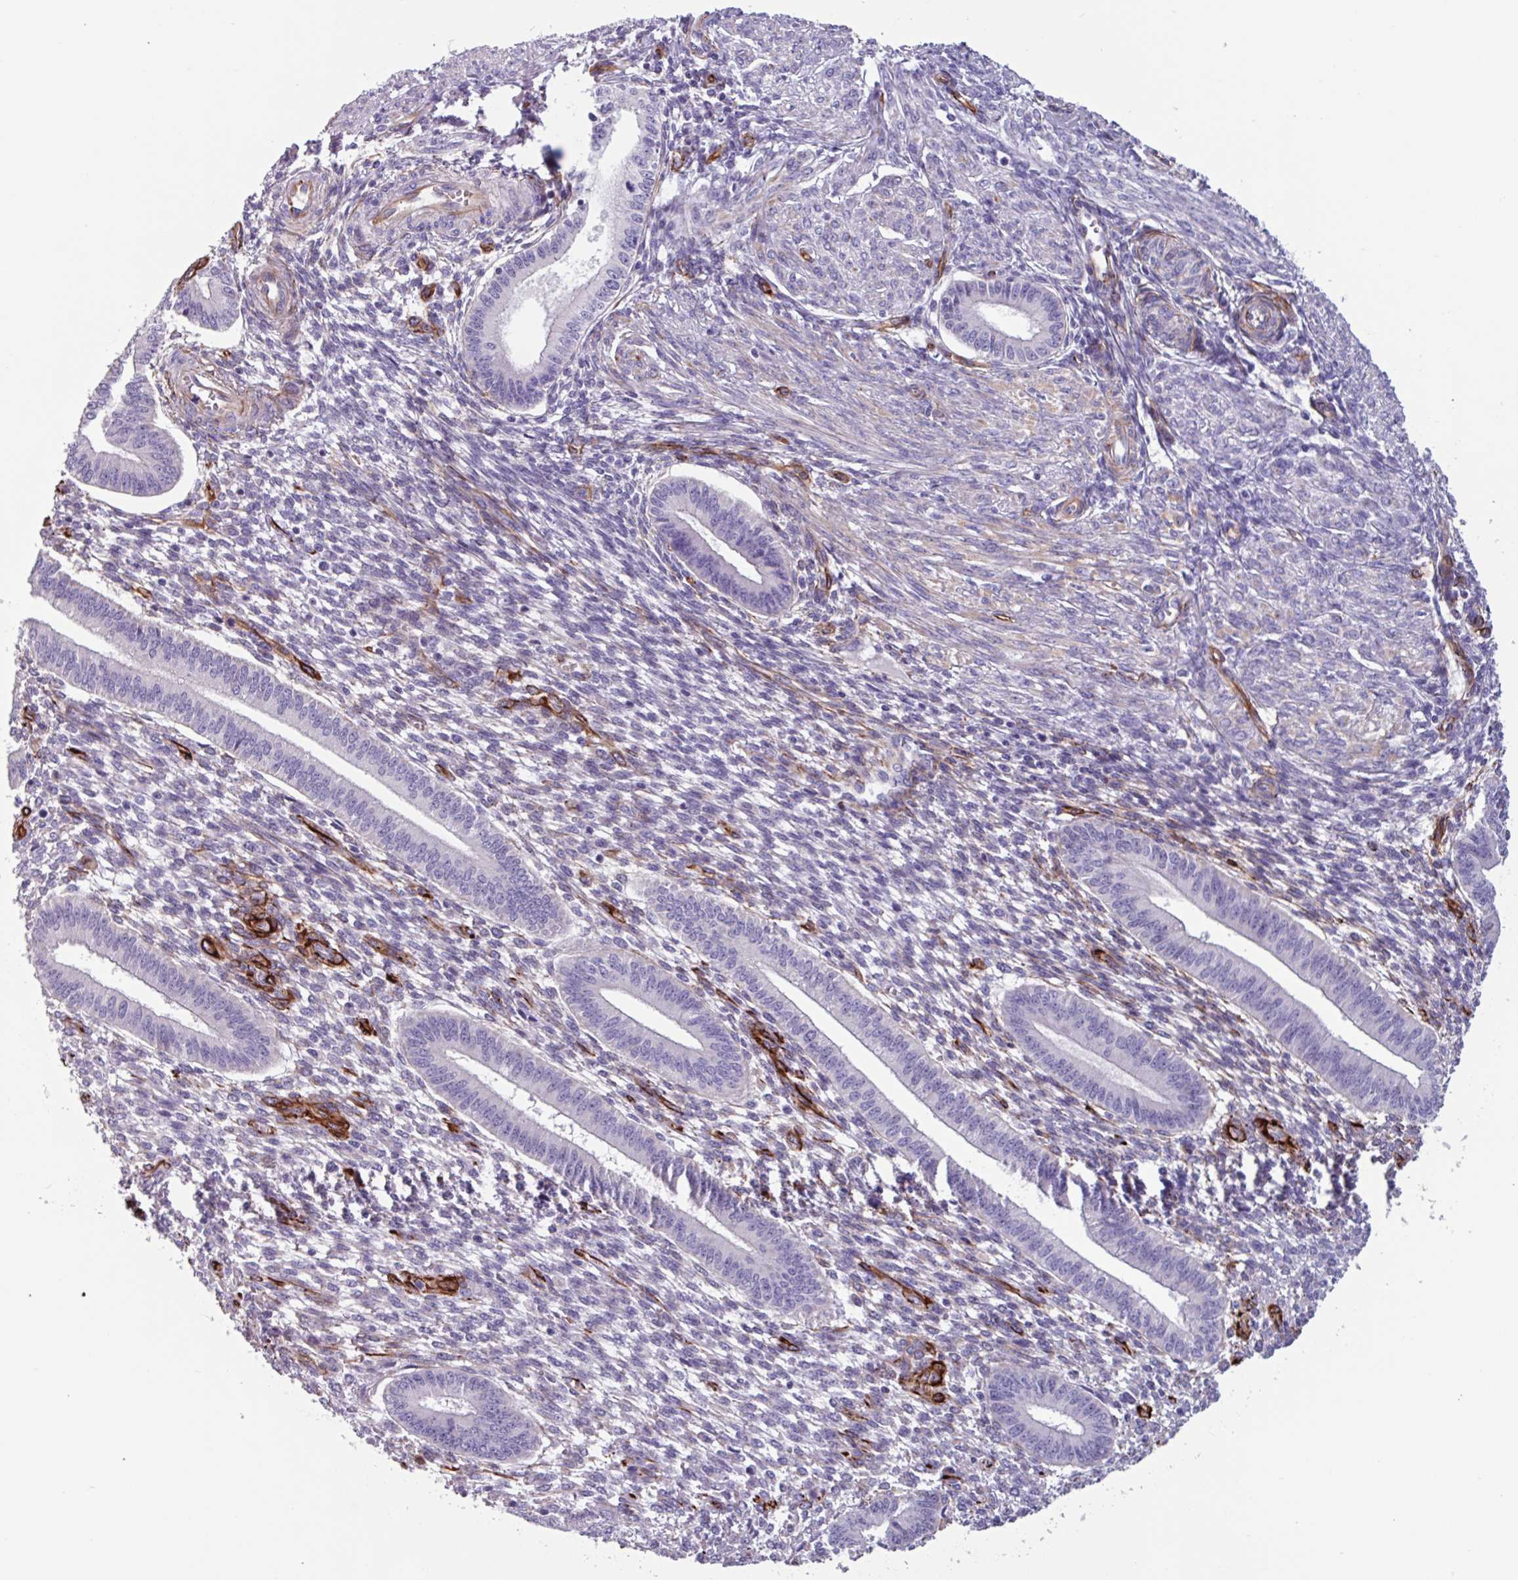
{"staining": {"intensity": "negative", "quantity": "none", "location": "none"}, "tissue": "endometrium", "cell_type": "Cells in endometrial stroma", "image_type": "normal", "snomed": [{"axis": "morphology", "description": "Normal tissue, NOS"}, {"axis": "topography", "description": "Endometrium"}], "caption": "This image is of benign endometrium stained with immunohistochemistry to label a protein in brown with the nuclei are counter-stained blue. There is no staining in cells in endometrial stroma.", "gene": "BTD", "patient": {"sex": "female", "age": 36}}